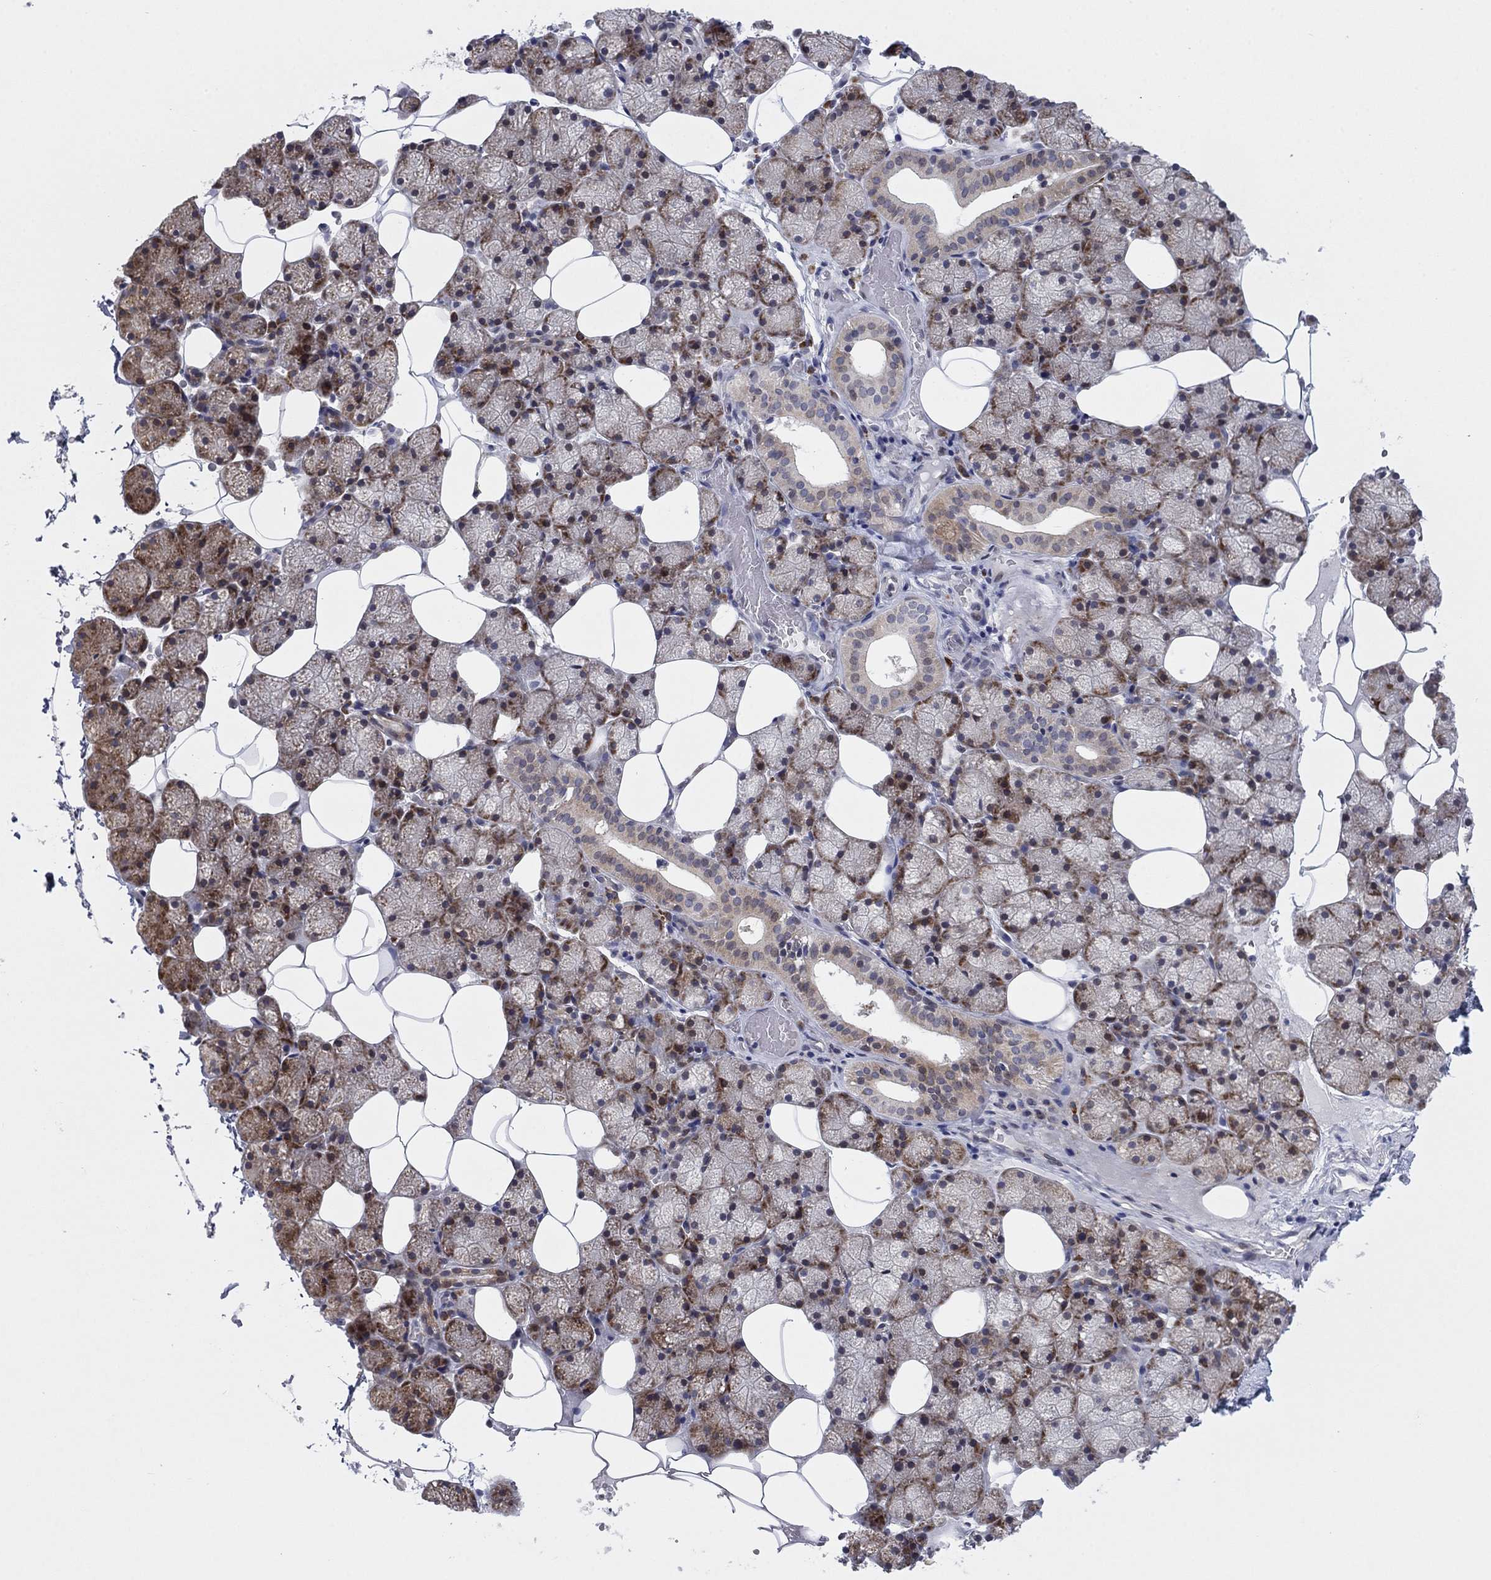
{"staining": {"intensity": "strong", "quantity": "25%-75%", "location": "cytoplasmic/membranous"}, "tissue": "salivary gland", "cell_type": "Glandular cells", "image_type": "normal", "snomed": [{"axis": "morphology", "description": "Normal tissue, NOS"}, {"axis": "topography", "description": "Salivary gland"}], "caption": "An image showing strong cytoplasmic/membranous staining in approximately 25%-75% of glandular cells in unremarkable salivary gland, as visualized by brown immunohistochemical staining.", "gene": "TTC21B", "patient": {"sex": "male", "age": 38}}